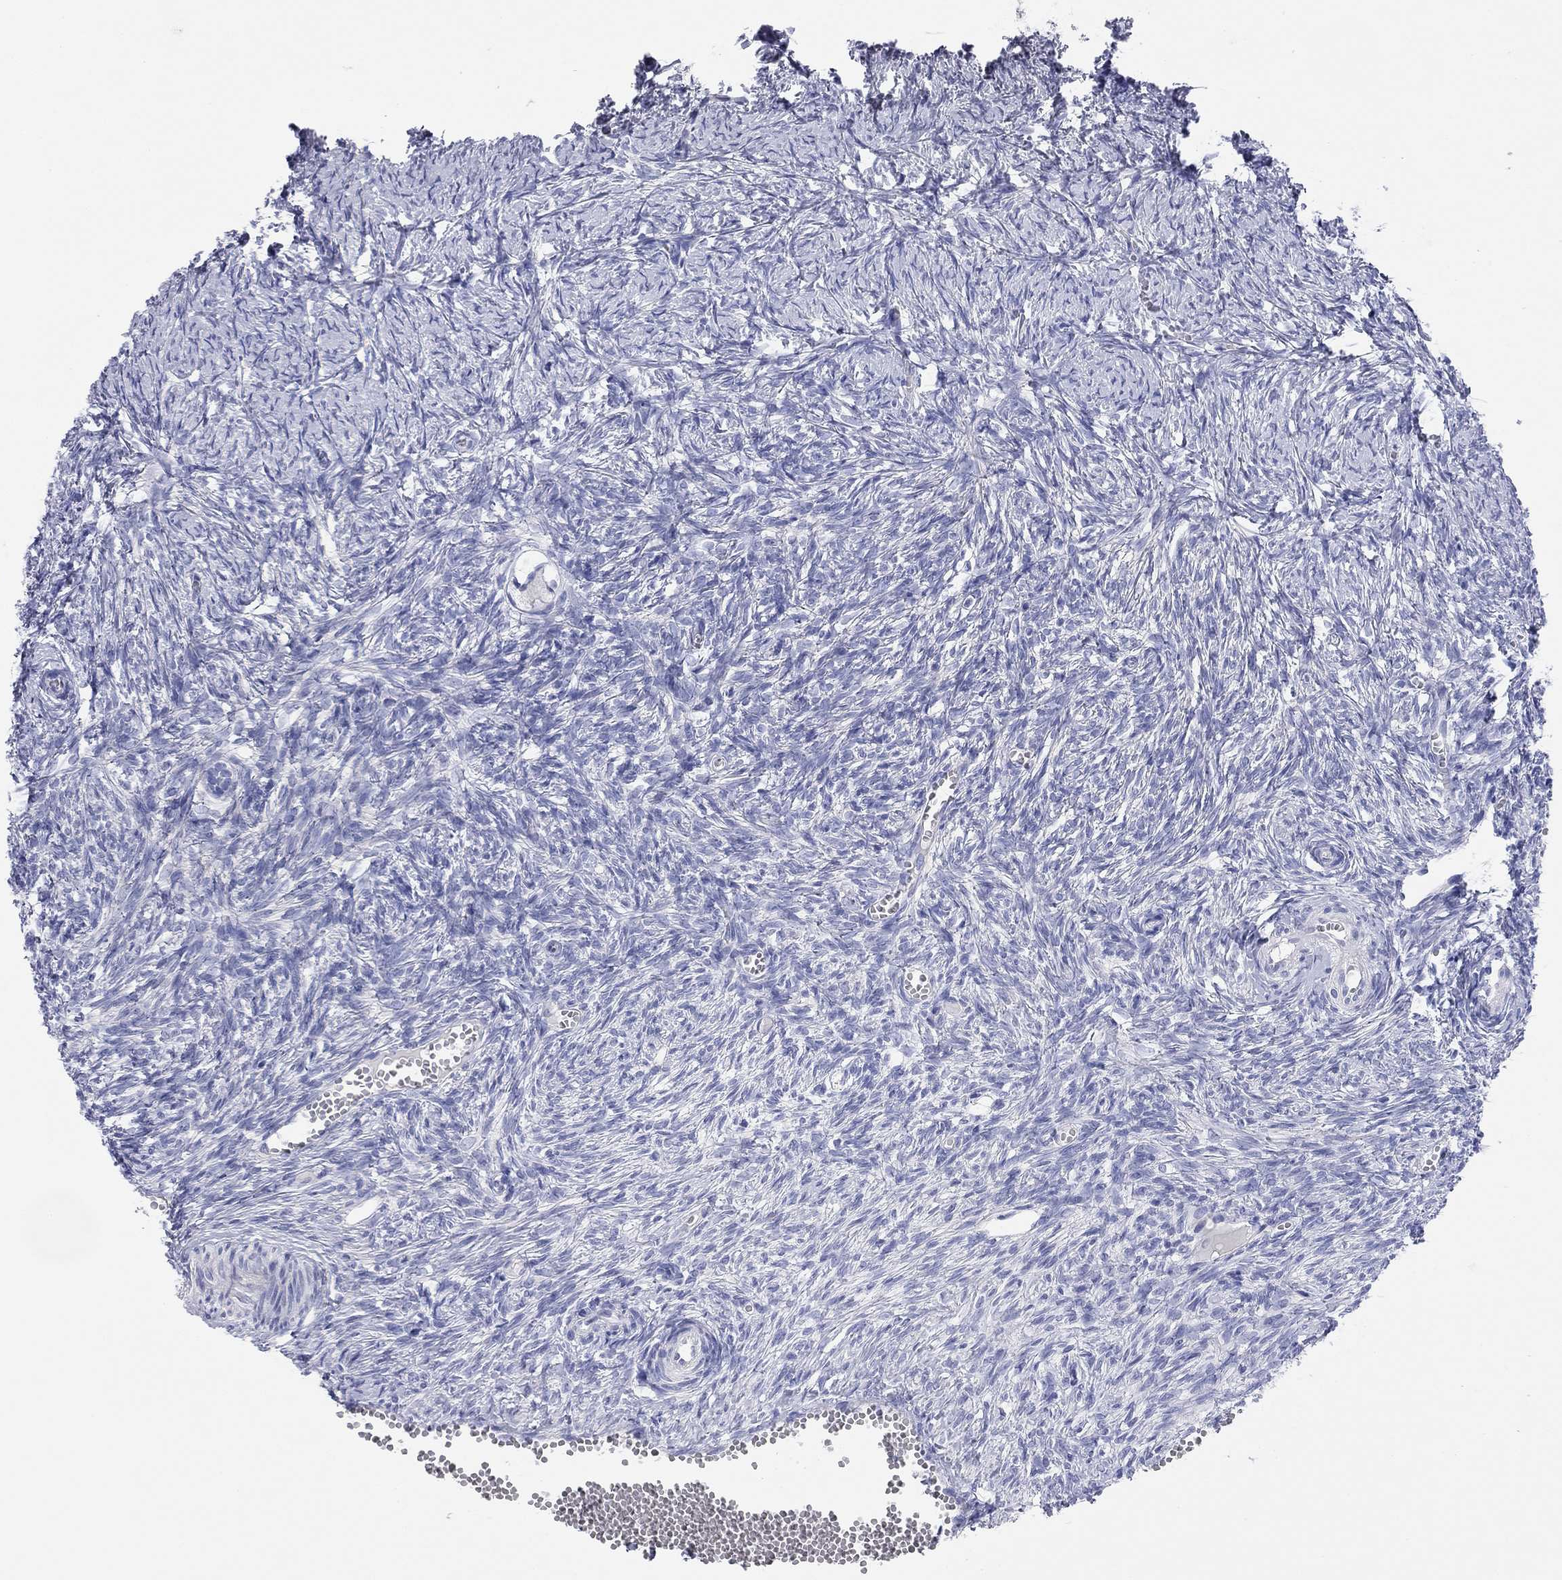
{"staining": {"intensity": "negative", "quantity": "none", "location": "none"}, "tissue": "ovary", "cell_type": "Follicle cells", "image_type": "normal", "snomed": [{"axis": "morphology", "description": "Normal tissue, NOS"}, {"axis": "topography", "description": "Ovary"}], "caption": "Micrograph shows no significant protein expression in follicle cells of normal ovary.", "gene": "ENSG00000269035", "patient": {"sex": "female", "age": 43}}